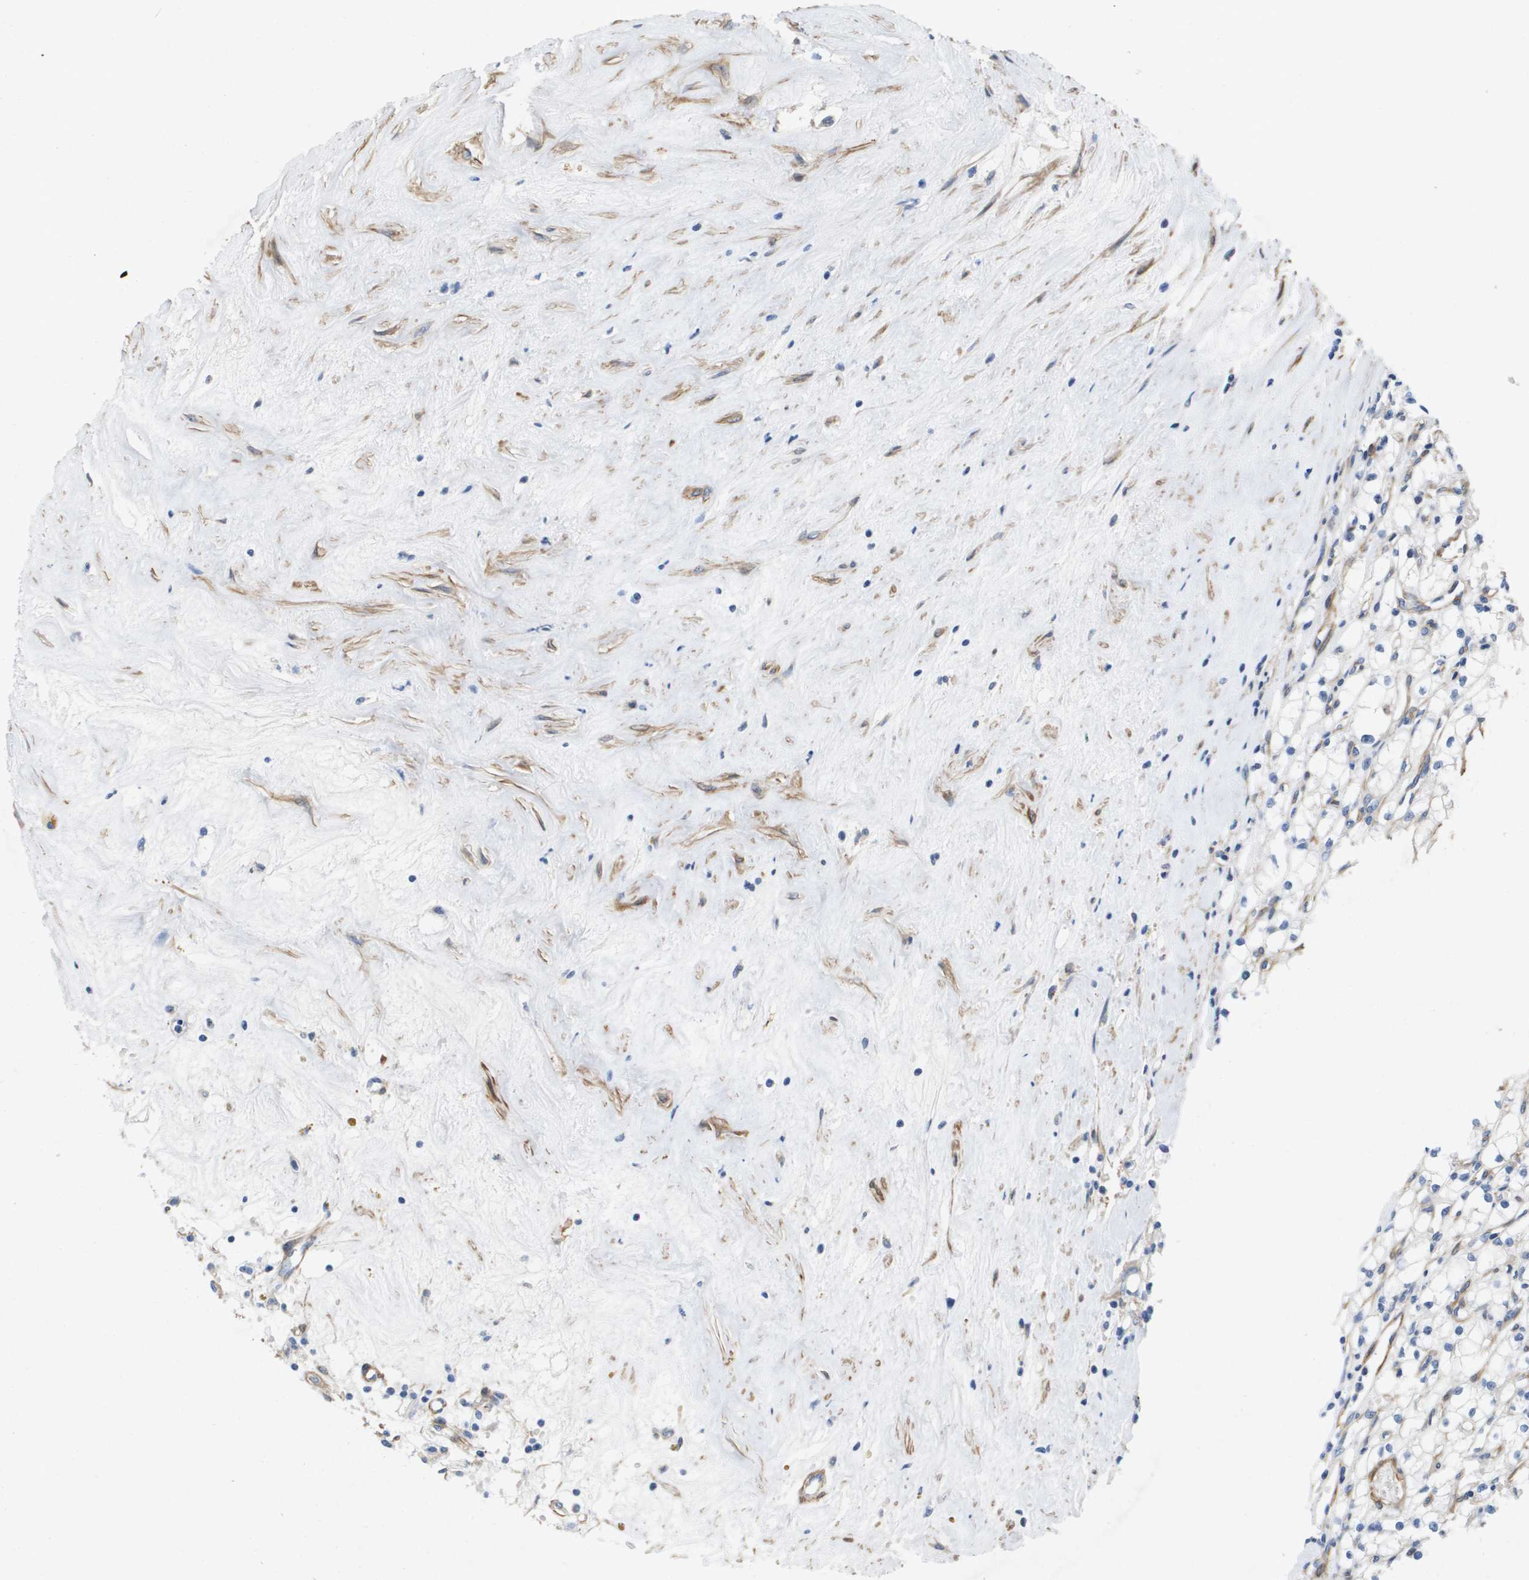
{"staining": {"intensity": "negative", "quantity": "none", "location": "none"}, "tissue": "renal cancer", "cell_type": "Tumor cells", "image_type": "cancer", "snomed": [{"axis": "morphology", "description": "Adenocarcinoma, NOS"}, {"axis": "topography", "description": "Kidney"}], "caption": "DAB immunohistochemical staining of renal adenocarcinoma shows no significant expression in tumor cells.", "gene": "LPP", "patient": {"sex": "male", "age": 56}}